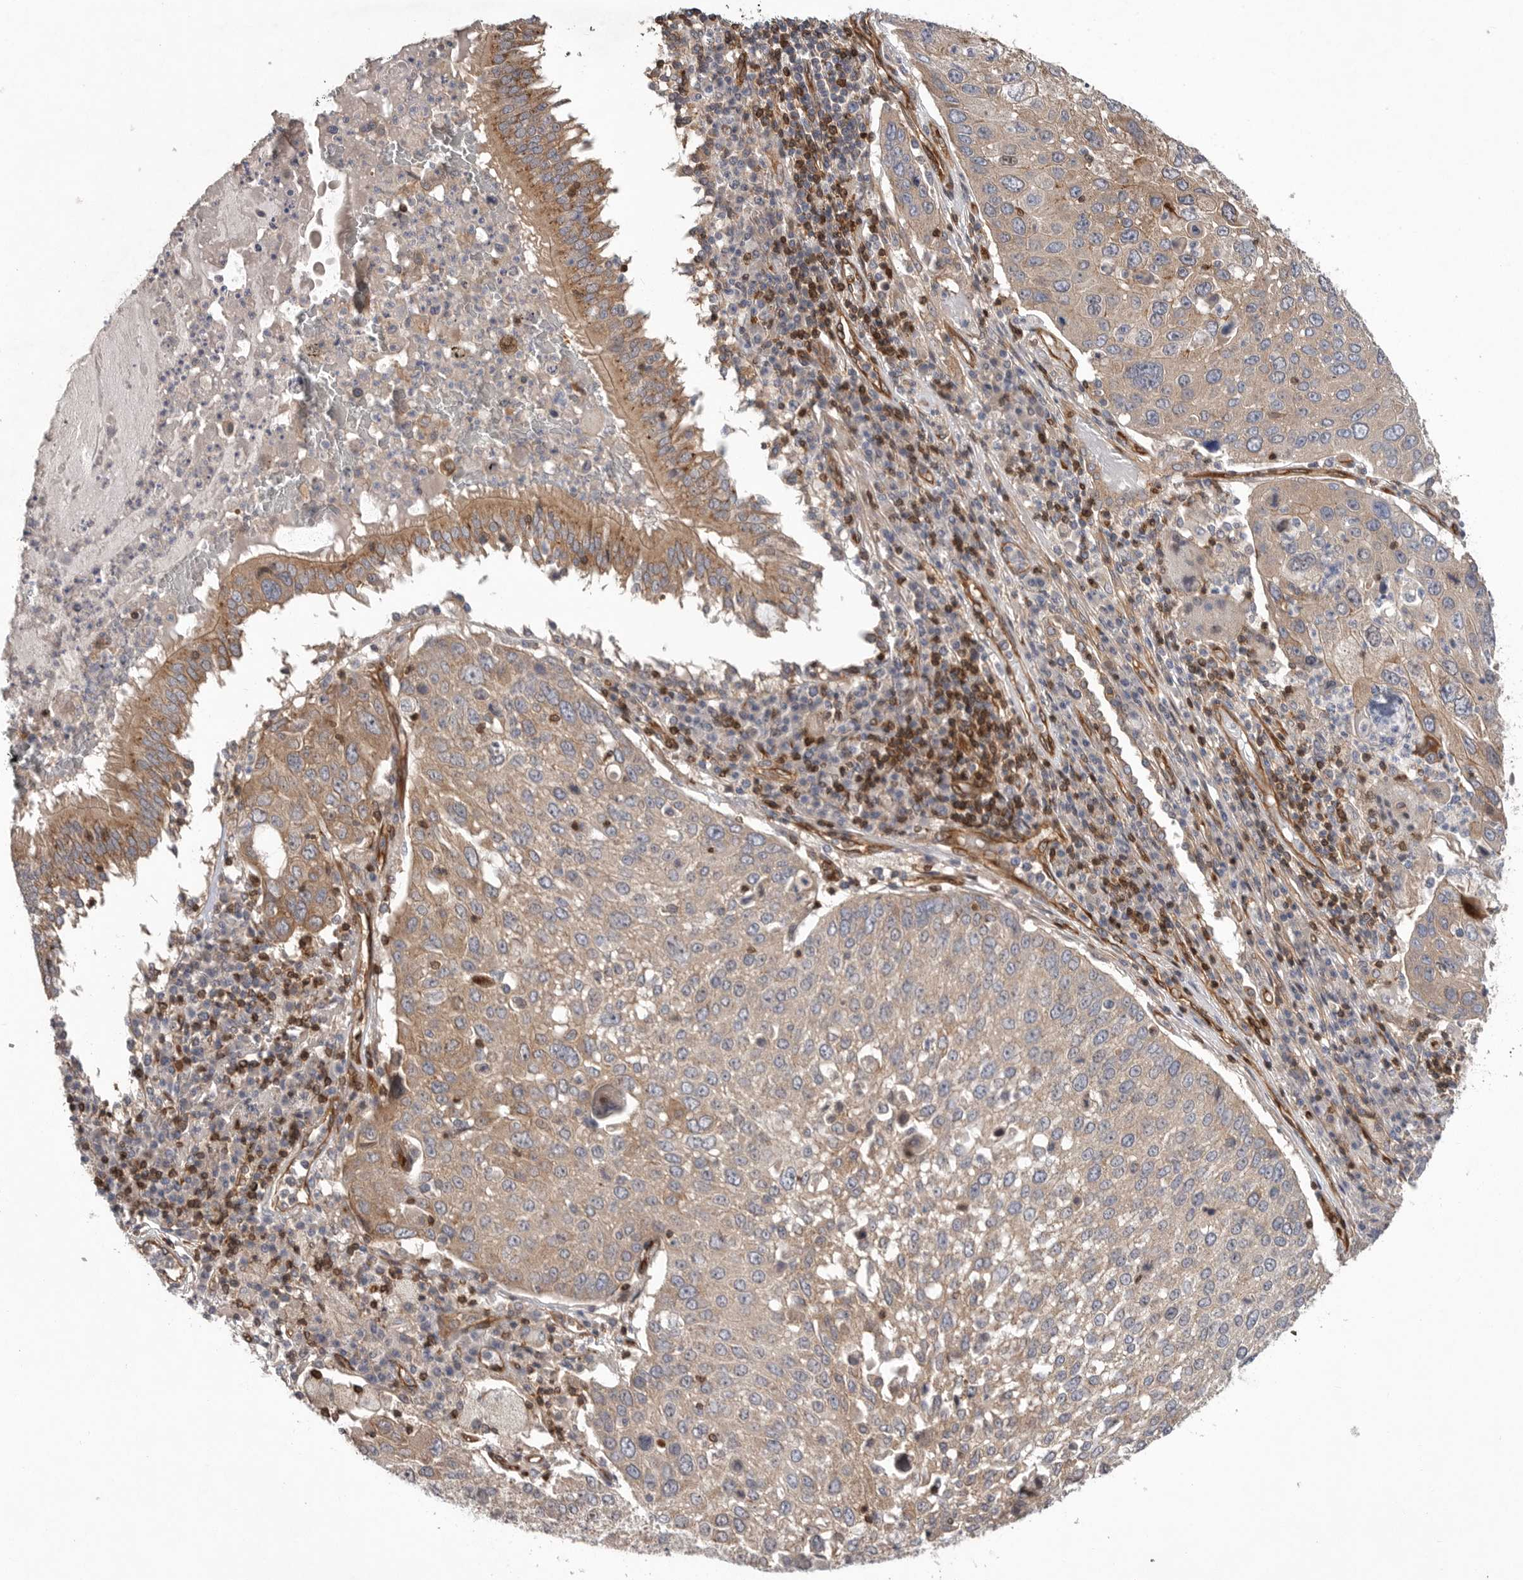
{"staining": {"intensity": "weak", "quantity": ">75%", "location": "cytoplasmic/membranous"}, "tissue": "lung cancer", "cell_type": "Tumor cells", "image_type": "cancer", "snomed": [{"axis": "morphology", "description": "Squamous cell carcinoma, NOS"}, {"axis": "topography", "description": "Lung"}], "caption": "Immunohistochemical staining of human lung squamous cell carcinoma displays low levels of weak cytoplasmic/membranous positivity in approximately >75% of tumor cells. The staining was performed using DAB (3,3'-diaminobenzidine), with brown indicating positive protein expression. Nuclei are stained blue with hematoxylin.", "gene": "PRKCH", "patient": {"sex": "male", "age": 65}}